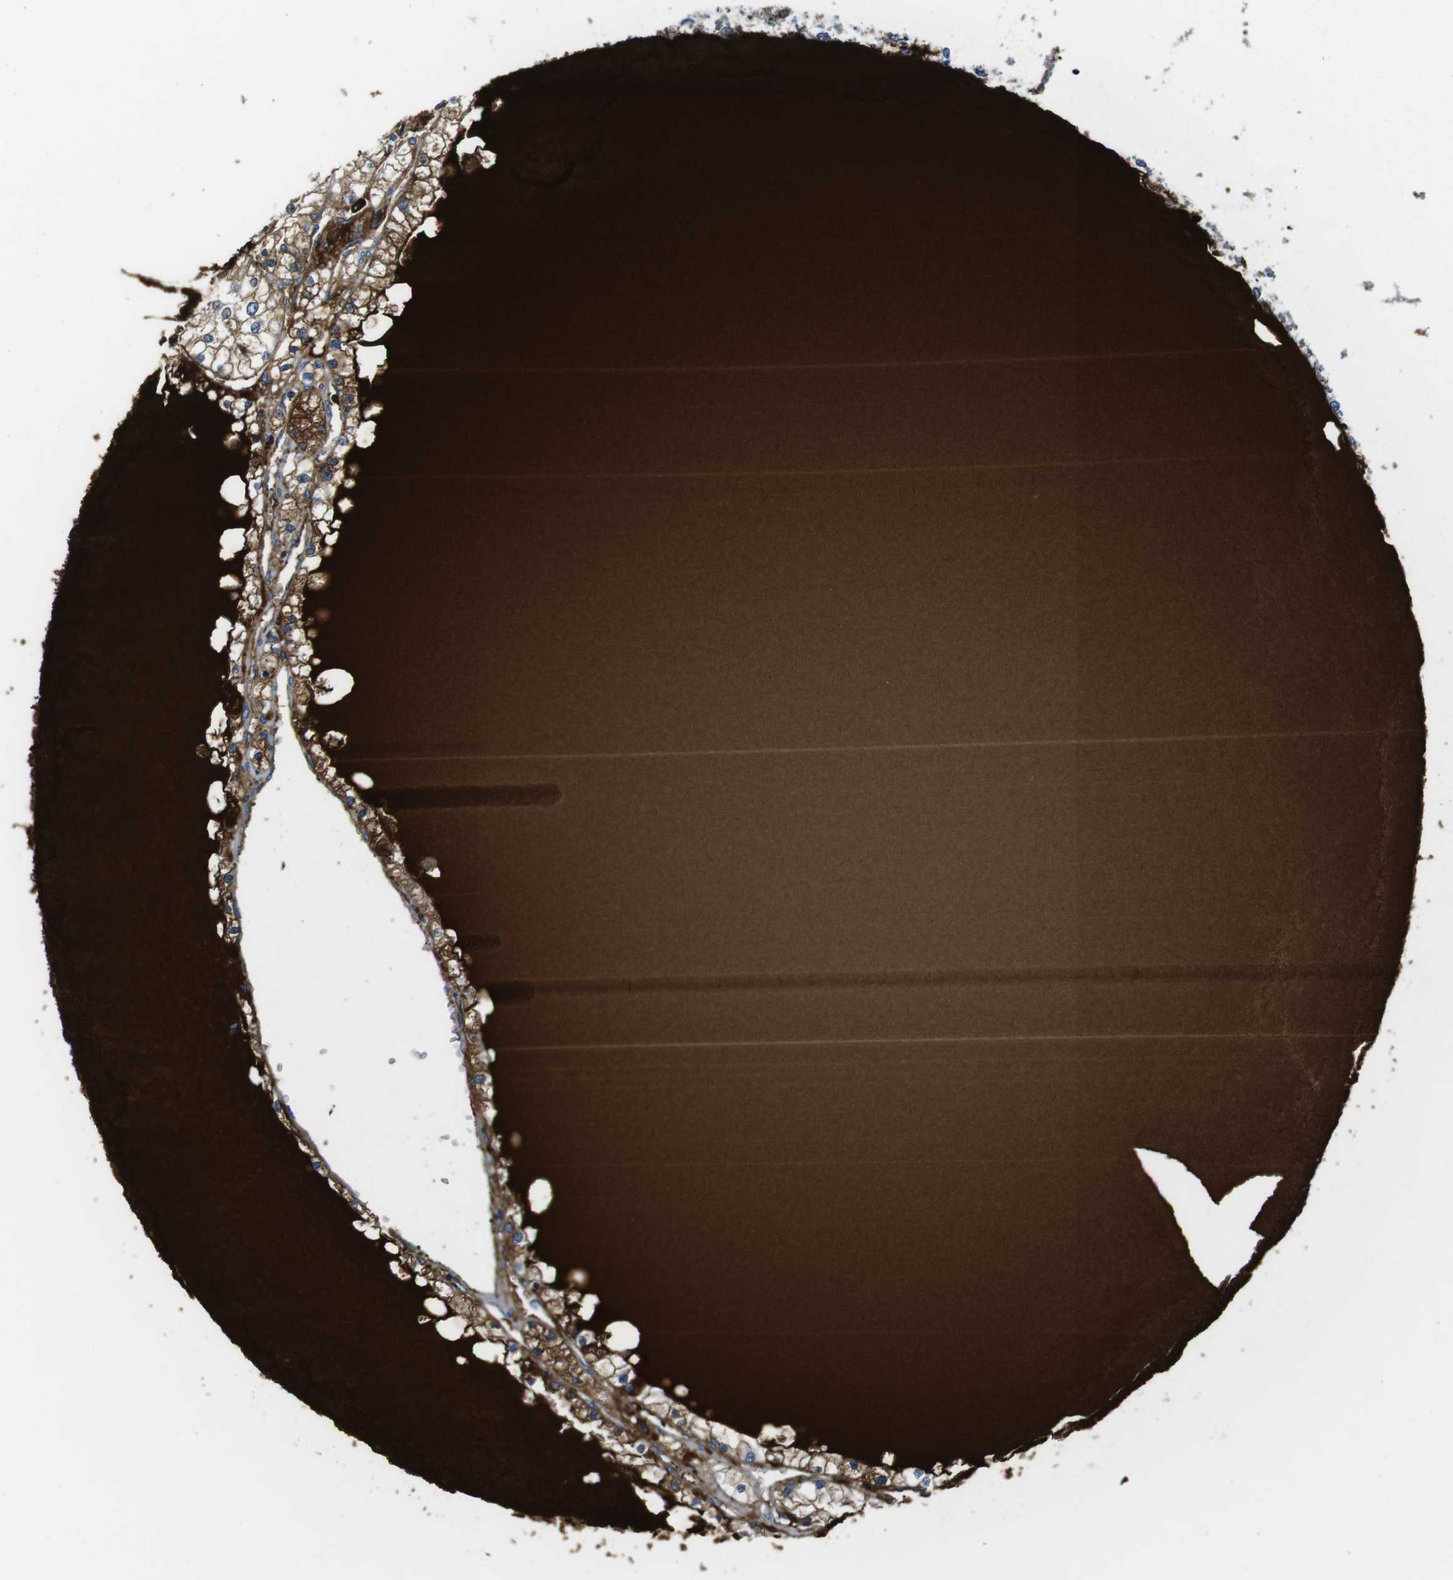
{"staining": {"intensity": "strong", "quantity": ">75%", "location": "cytoplasmic/membranous"}, "tissue": "renal cancer", "cell_type": "Tumor cells", "image_type": "cancer", "snomed": [{"axis": "morphology", "description": "Adenocarcinoma, NOS"}, {"axis": "topography", "description": "Kidney"}], "caption": "Immunohistochemical staining of human renal adenocarcinoma shows strong cytoplasmic/membranous protein positivity in about >75% of tumor cells.", "gene": "IGKC", "patient": {"sex": "male", "age": 68}}